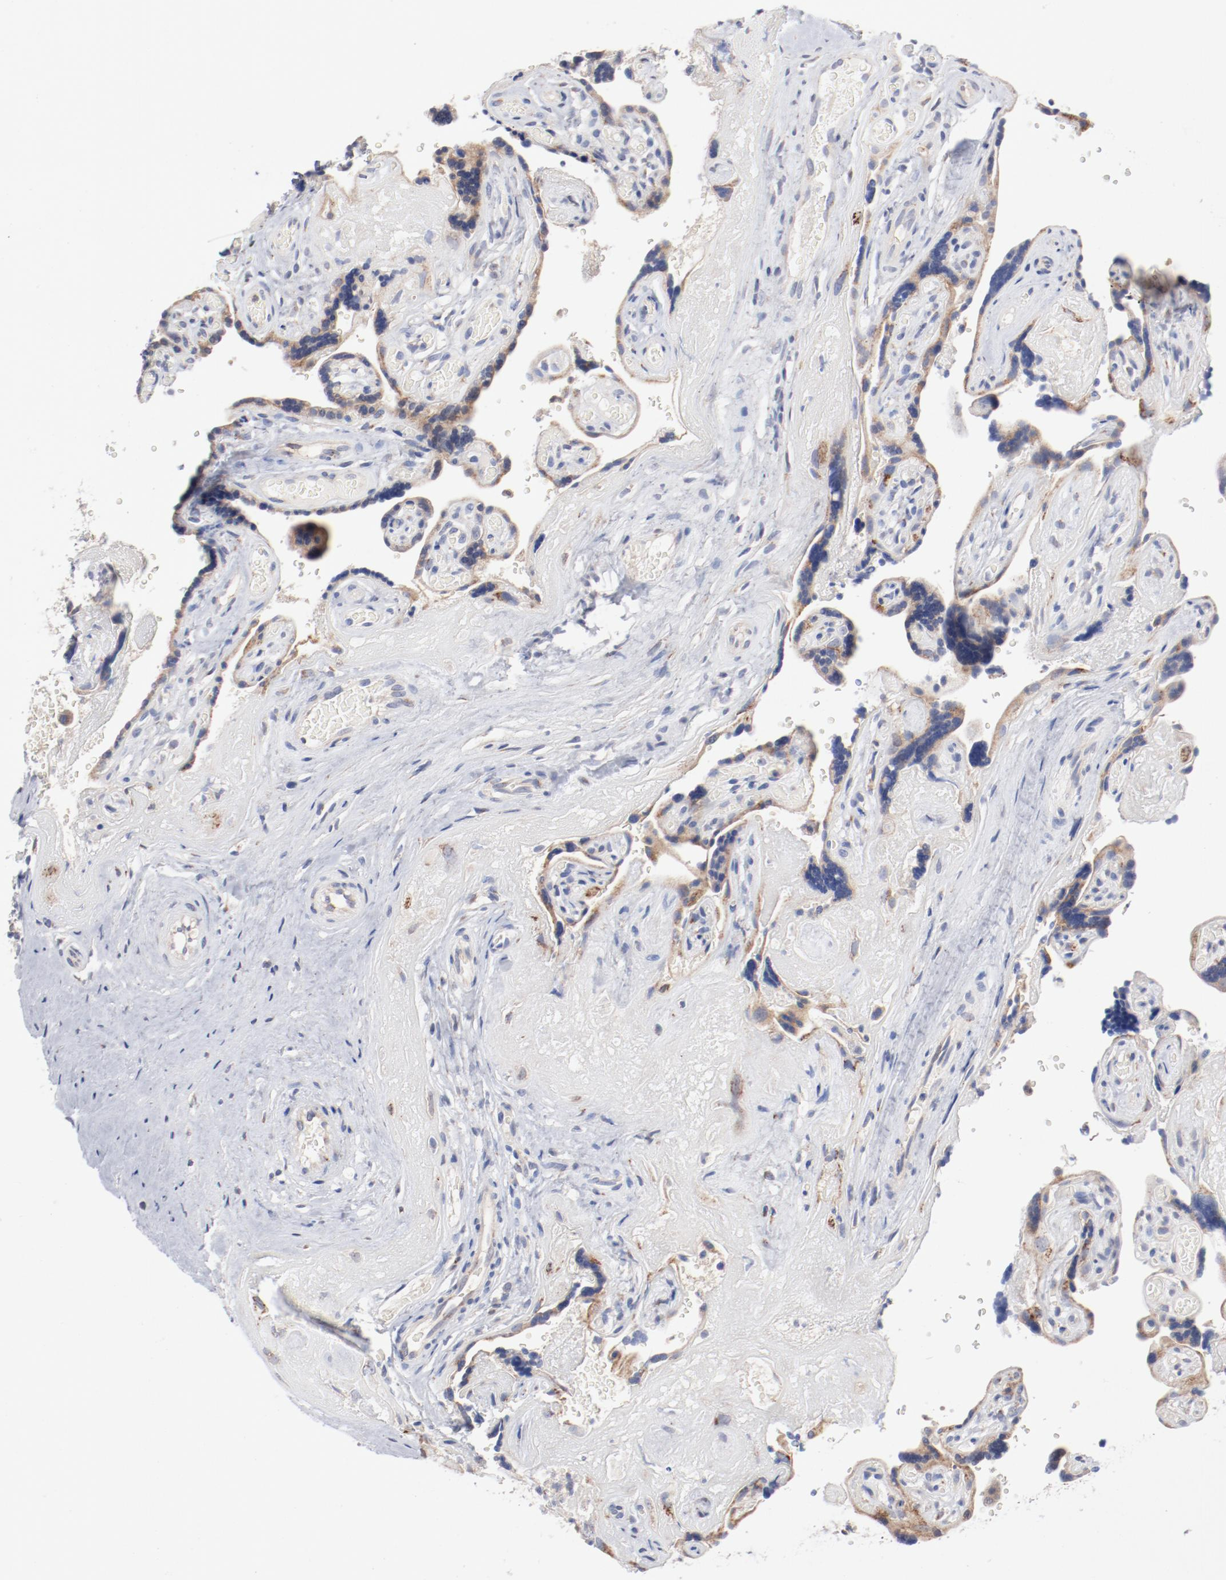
{"staining": {"intensity": "weak", "quantity": ">75%", "location": "cytoplasmic/membranous"}, "tissue": "placenta", "cell_type": "Trophoblastic cells", "image_type": "normal", "snomed": [{"axis": "morphology", "description": "Normal tissue, NOS"}, {"axis": "topography", "description": "Placenta"}], "caption": "IHC micrograph of unremarkable human placenta stained for a protein (brown), which exhibits low levels of weak cytoplasmic/membranous expression in about >75% of trophoblastic cells.", "gene": "AK7", "patient": {"sex": "female", "age": 30}}